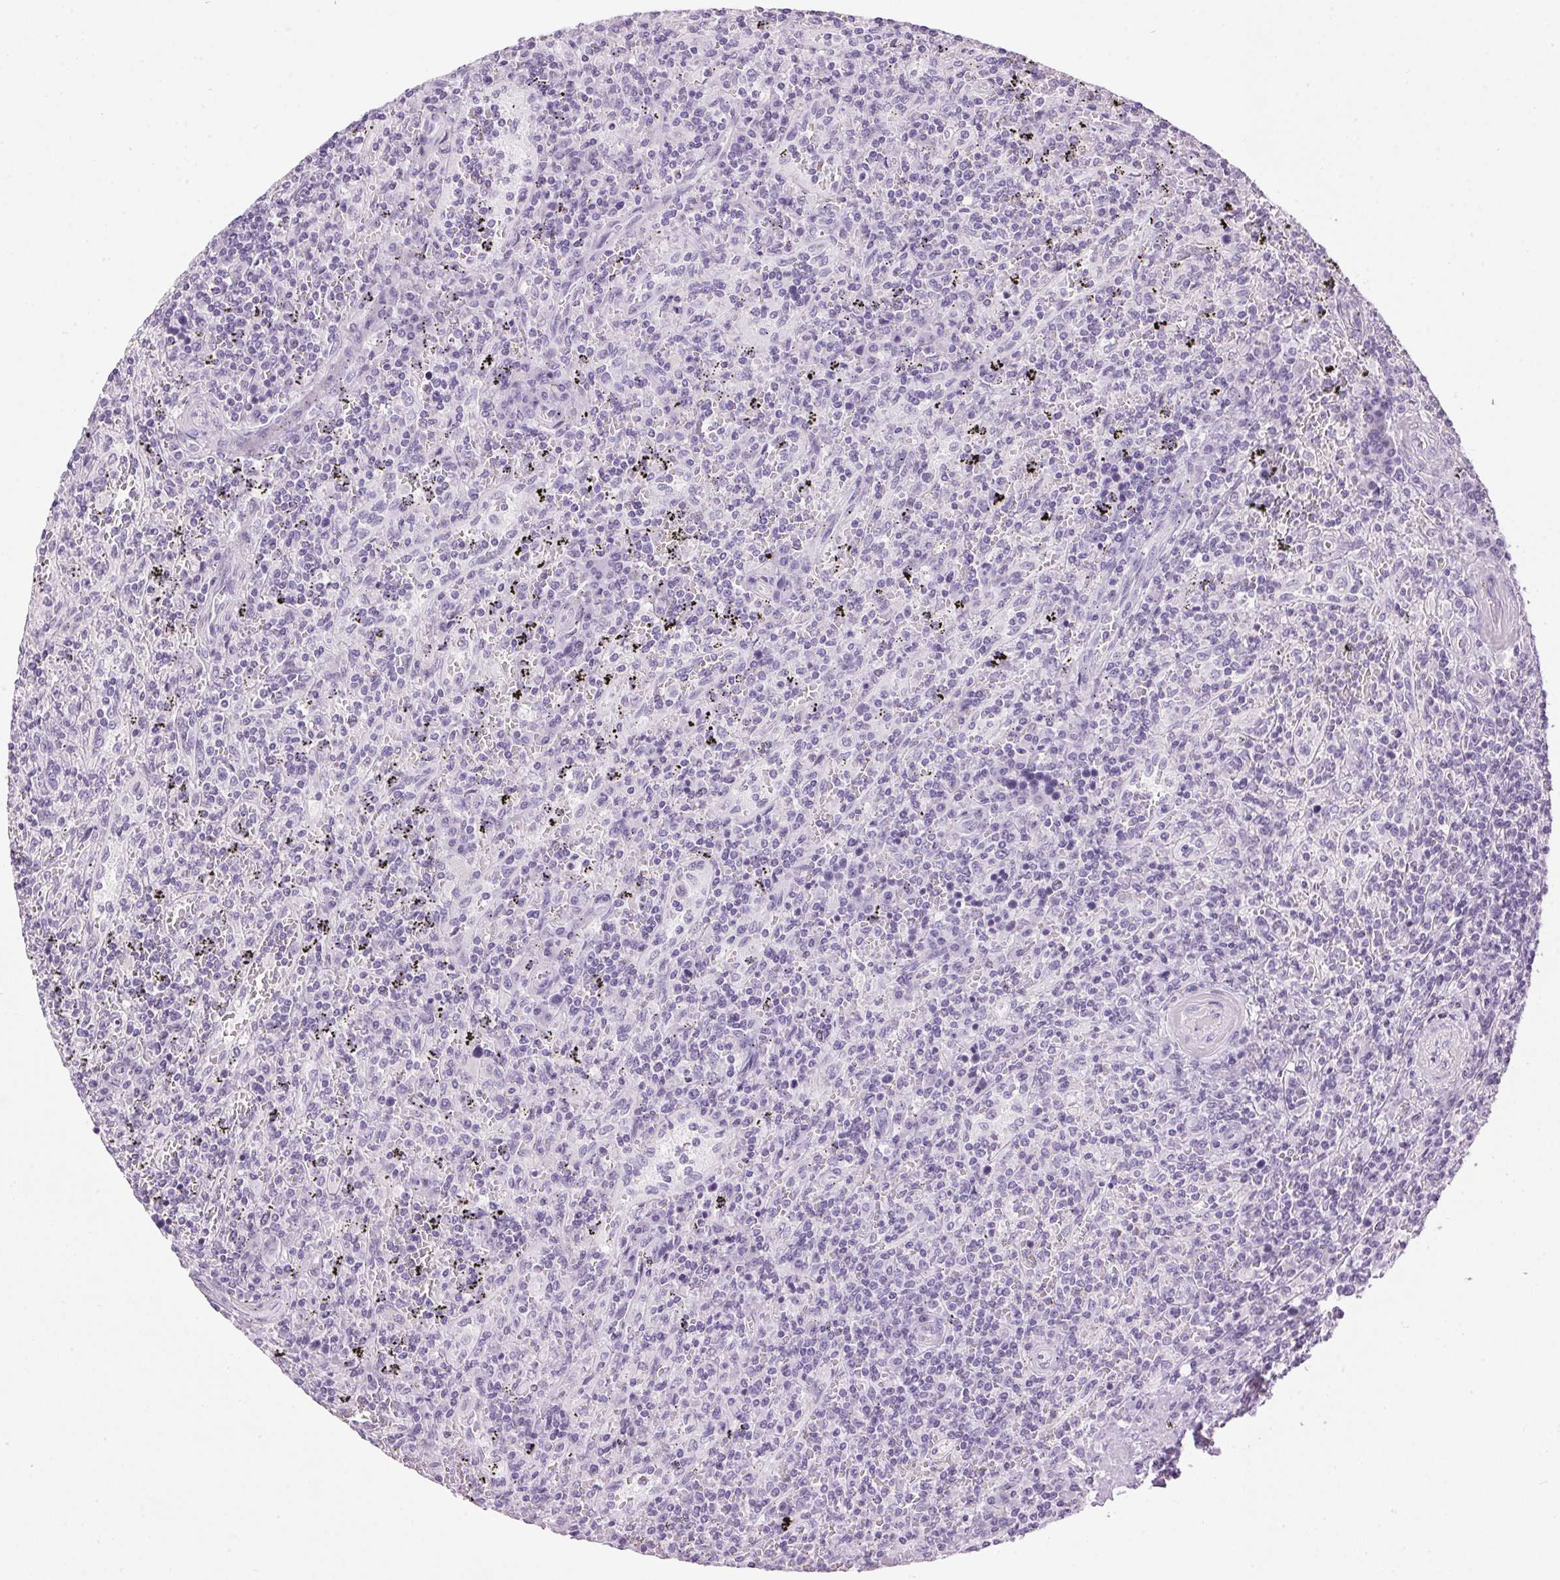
{"staining": {"intensity": "negative", "quantity": "none", "location": "none"}, "tissue": "lymphoma", "cell_type": "Tumor cells", "image_type": "cancer", "snomed": [{"axis": "morphology", "description": "Malignant lymphoma, non-Hodgkin's type, Low grade"}, {"axis": "topography", "description": "Spleen"}], "caption": "Human lymphoma stained for a protein using immunohistochemistry displays no positivity in tumor cells.", "gene": "SP7", "patient": {"sex": "male", "age": 62}}